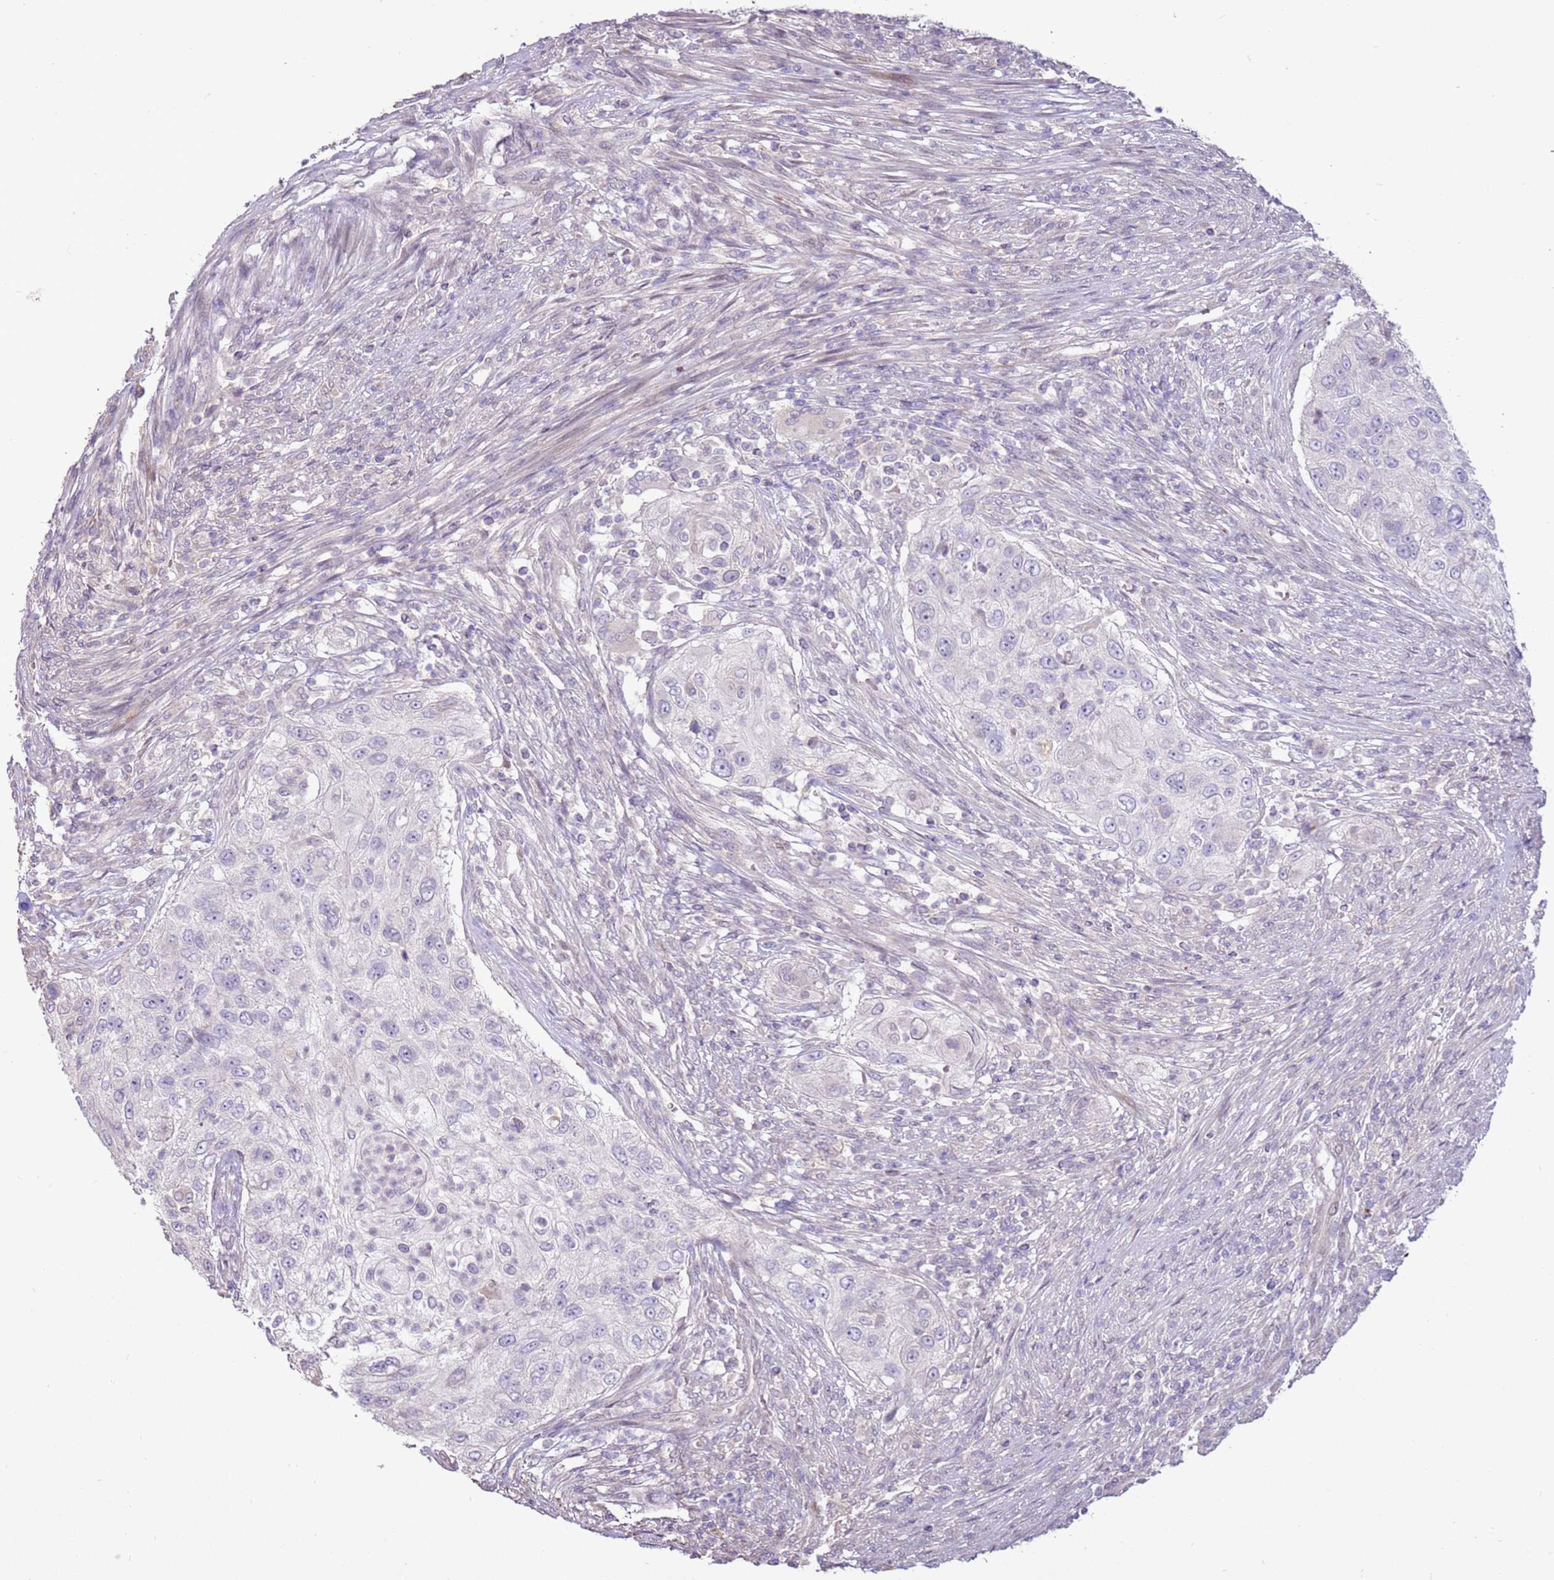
{"staining": {"intensity": "negative", "quantity": "none", "location": "none"}, "tissue": "urothelial cancer", "cell_type": "Tumor cells", "image_type": "cancer", "snomed": [{"axis": "morphology", "description": "Urothelial carcinoma, High grade"}, {"axis": "topography", "description": "Urinary bladder"}], "caption": "A high-resolution photomicrograph shows IHC staining of high-grade urothelial carcinoma, which demonstrates no significant expression in tumor cells.", "gene": "LGI4", "patient": {"sex": "female", "age": 60}}